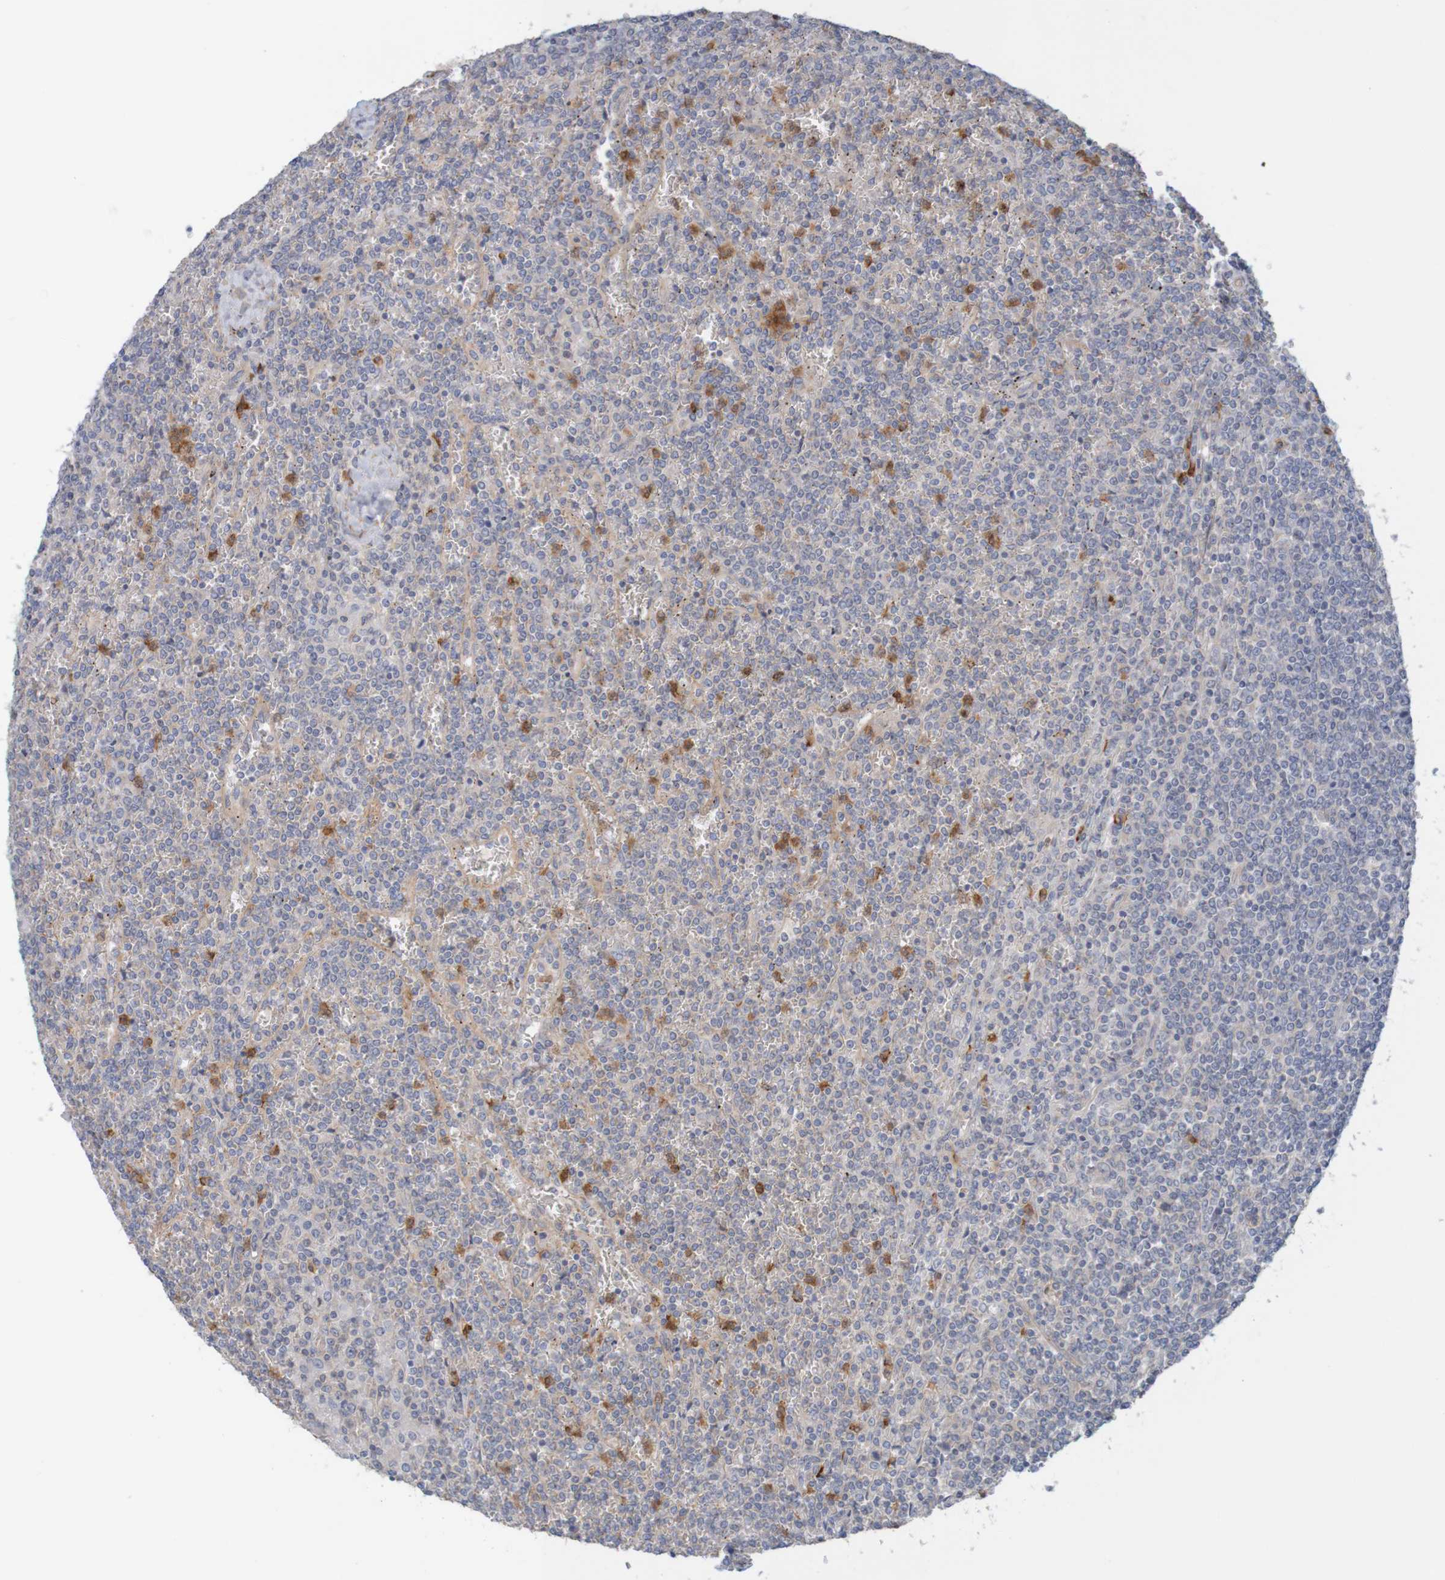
{"staining": {"intensity": "negative", "quantity": "none", "location": "none"}, "tissue": "lymphoma", "cell_type": "Tumor cells", "image_type": "cancer", "snomed": [{"axis": "morphology", "description": "Malignant lymphoma, non-Hodgkin's type, Low grade"}, {"axis": "topography", "description": "Spleen"}], "caption": "Protein analysis of lymphoma exhibits no significant staining in tumor cells. (Immunohistochemistry, brightfield microscopy, high magnification).", "gene": "KRT23", "patient": {"sex": "female", "age": 19}}